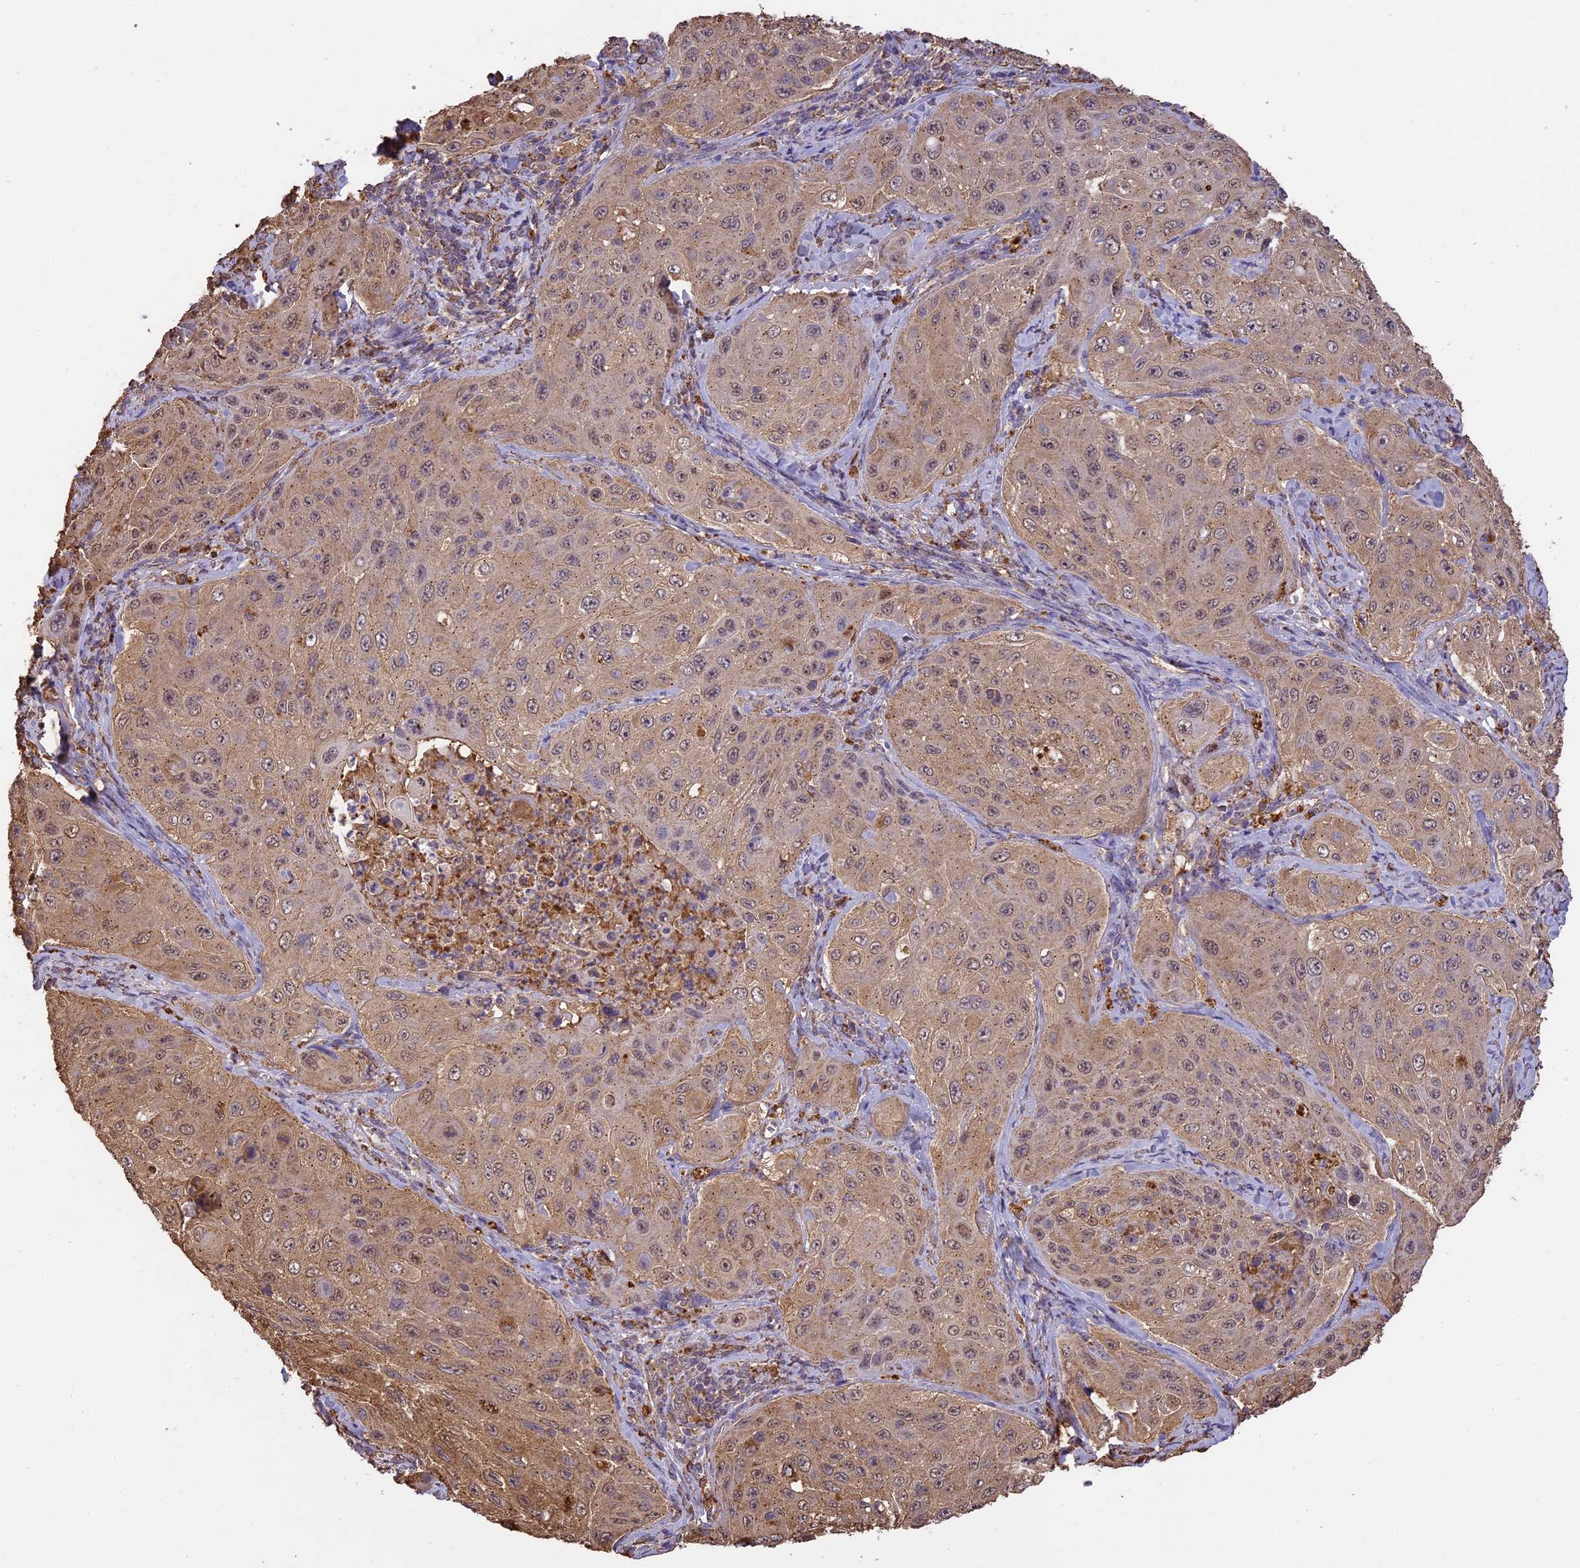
{"staining": {"intensity": "moderate", "quantity": "25%-75%", "location": "cytoplasmic/membranous,nuclear"}, "tissue": "cervical cancer", "cell_type": "Tumor cells", "image_type": "cancer", "snomed": [{"axis": "morphology", "description": "Squamous cell carcinoma, NOS"}, {"axis": "topography", "description": "Cervix"}], "caption": "An image of cervical cancer stained for a protein exhibits moderate cytoplasmic/membranous and nuclear brown staining in tumor cells. (Stains: DAB (3,3'-diaminobenzidine) in brown, nuclei in blue, Microscopy: brightfield microscopy at high magnification).", "gene": "ARHGAP19", "patient": {"sex": "female", "age": 42}}